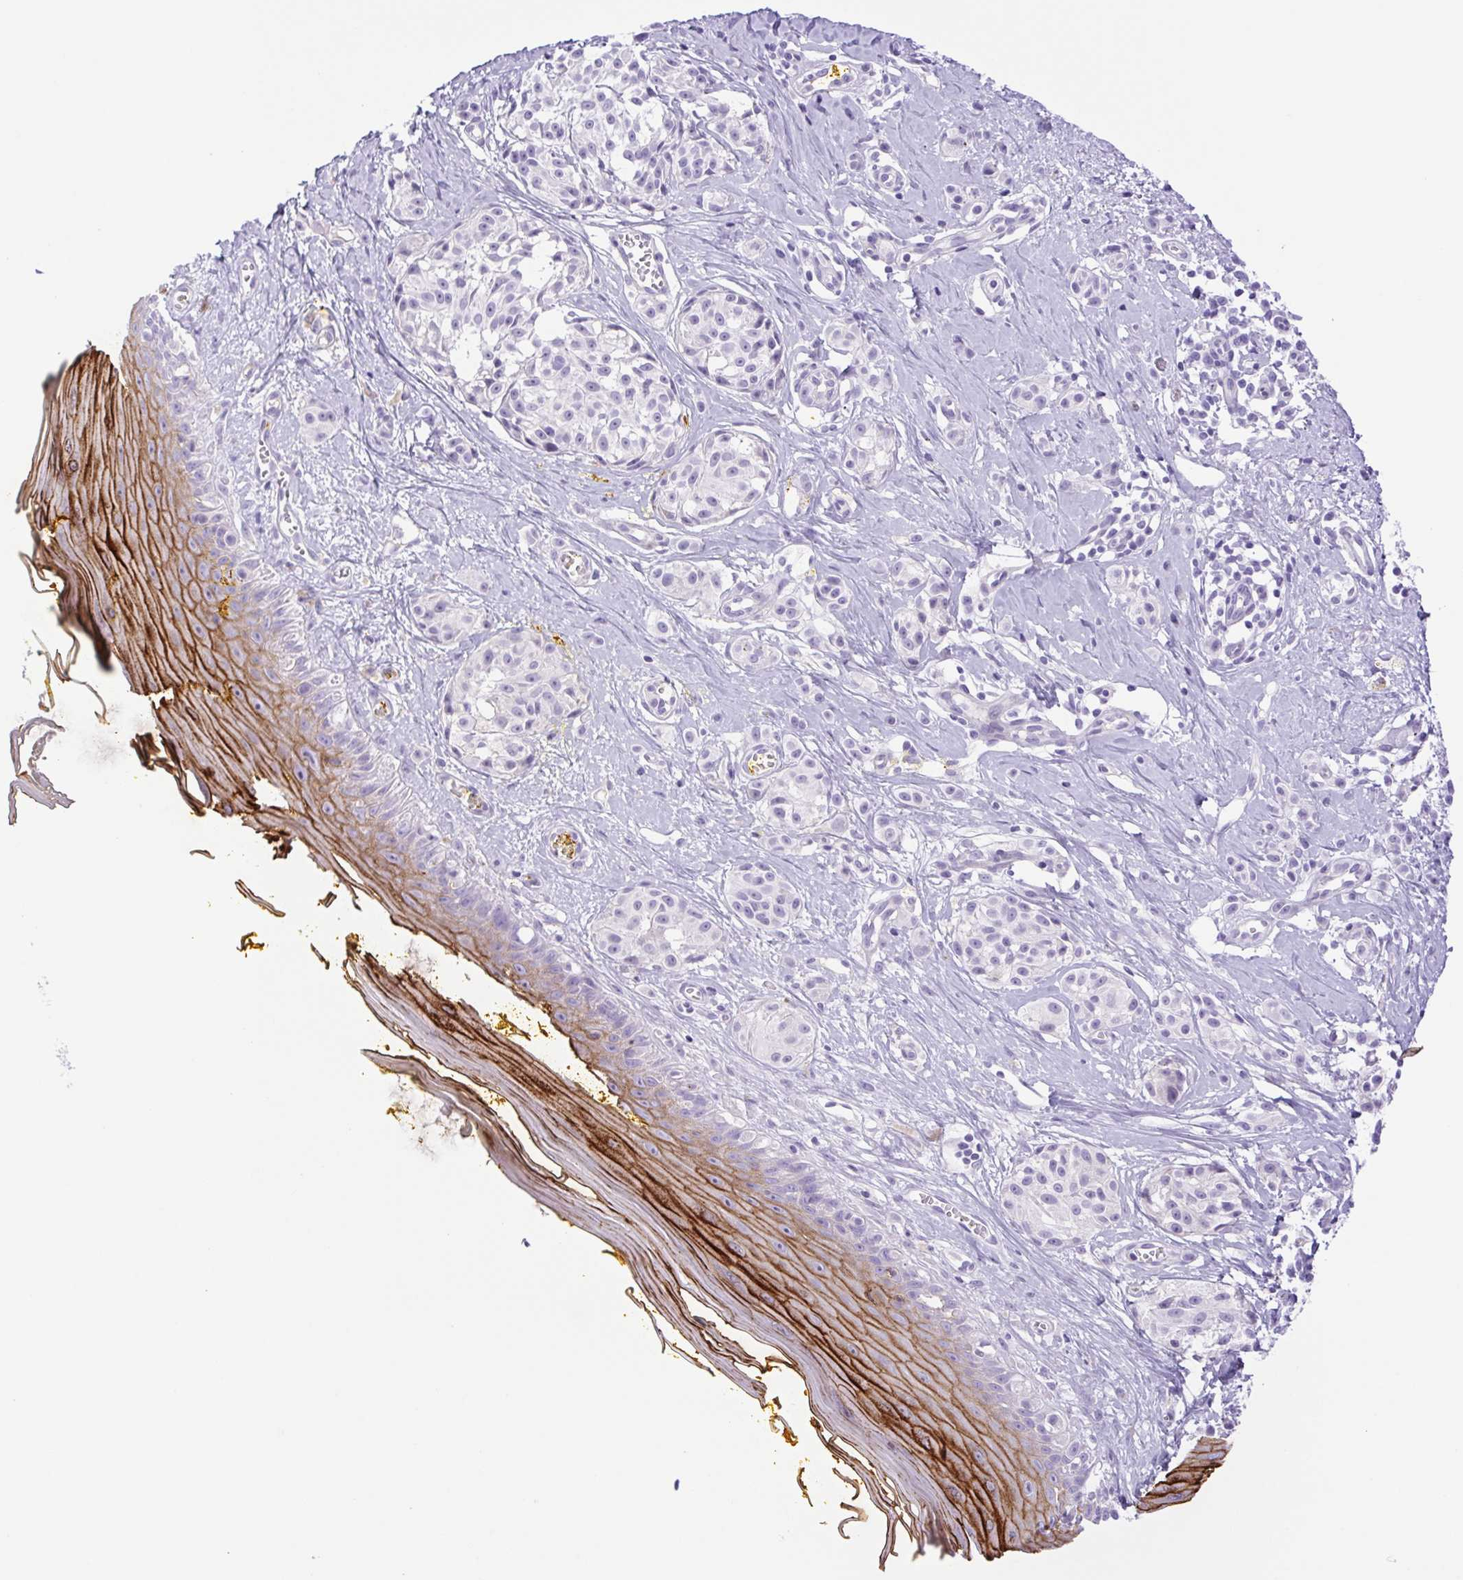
{"staining": {"intensity": "negative", "quantity": "none", "location": "none"}, "tissue": "melanoma", "cell_type": "Tumor cells", "image_type": "cancer", "snomed": [{"axis": "morphology", "description": "Malignant melanoma, NOS"}, {"axis": "topography", "description": "Skin"}], "caption": "Histopathology image shows no protein staining in tumor cells of melanoma tissue.", "gene": "CDSN", "patient": {"sex": "male", "age": 74}}